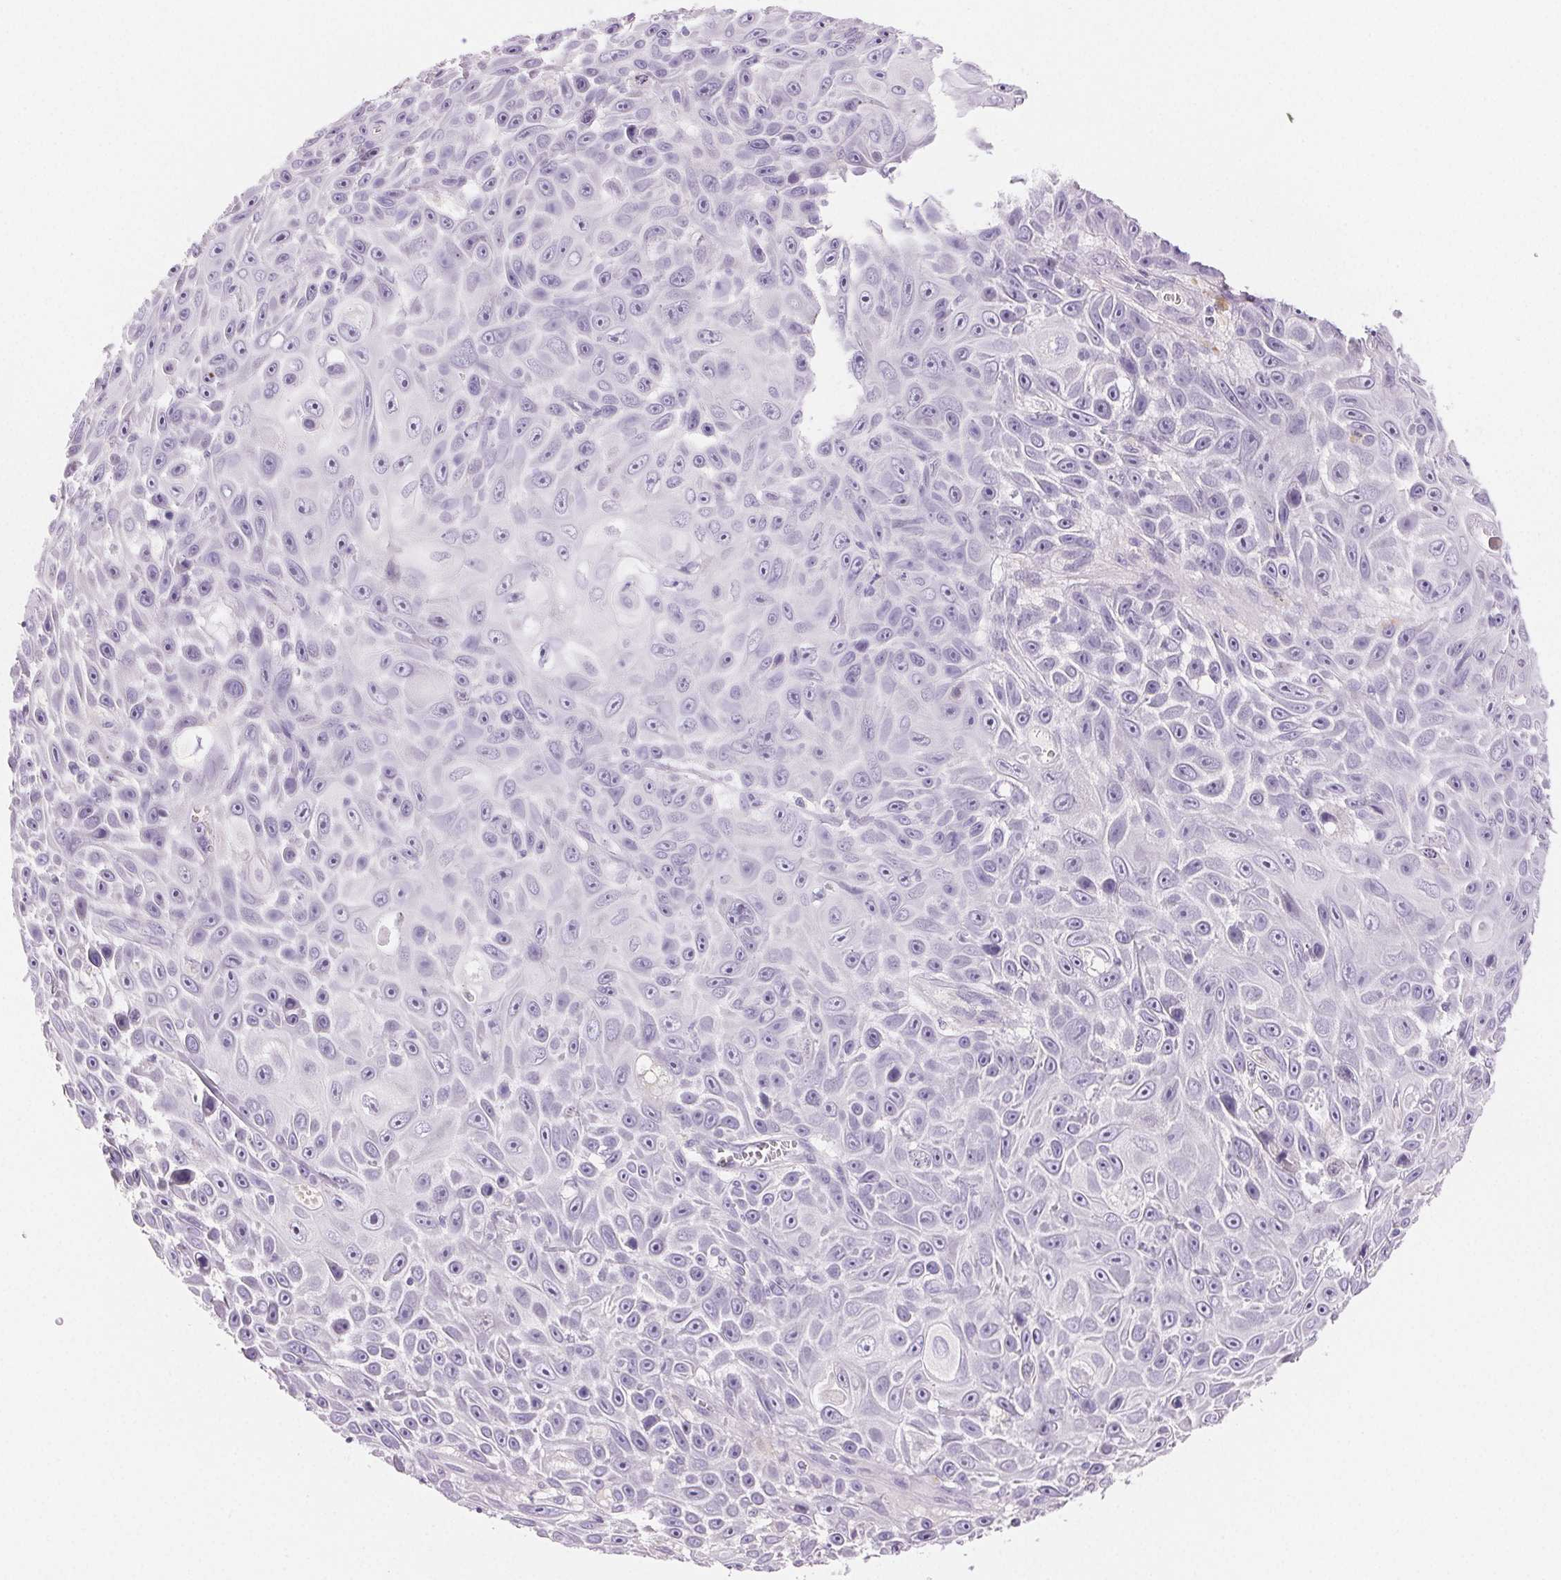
{"staining": {"intensity": "negative", "quantity": "none", "location": "none"}, "tissue": "skin cancer", "cell_type": "Tumor cells", "image_type": "cancer", "snomed": [{"axis": "morphology", "description": "Squamous cell carcinoma, NOS"}, {"axis": "topography", "description": "Skin"}], "caption": "Immunohistochemistry of human skin cancer displays no staining in tumor cells. (IHC, brightfield microscopy, high magnification).", "gene": "BPIFB2", "patient": {"sex": "male", "age": 82}}